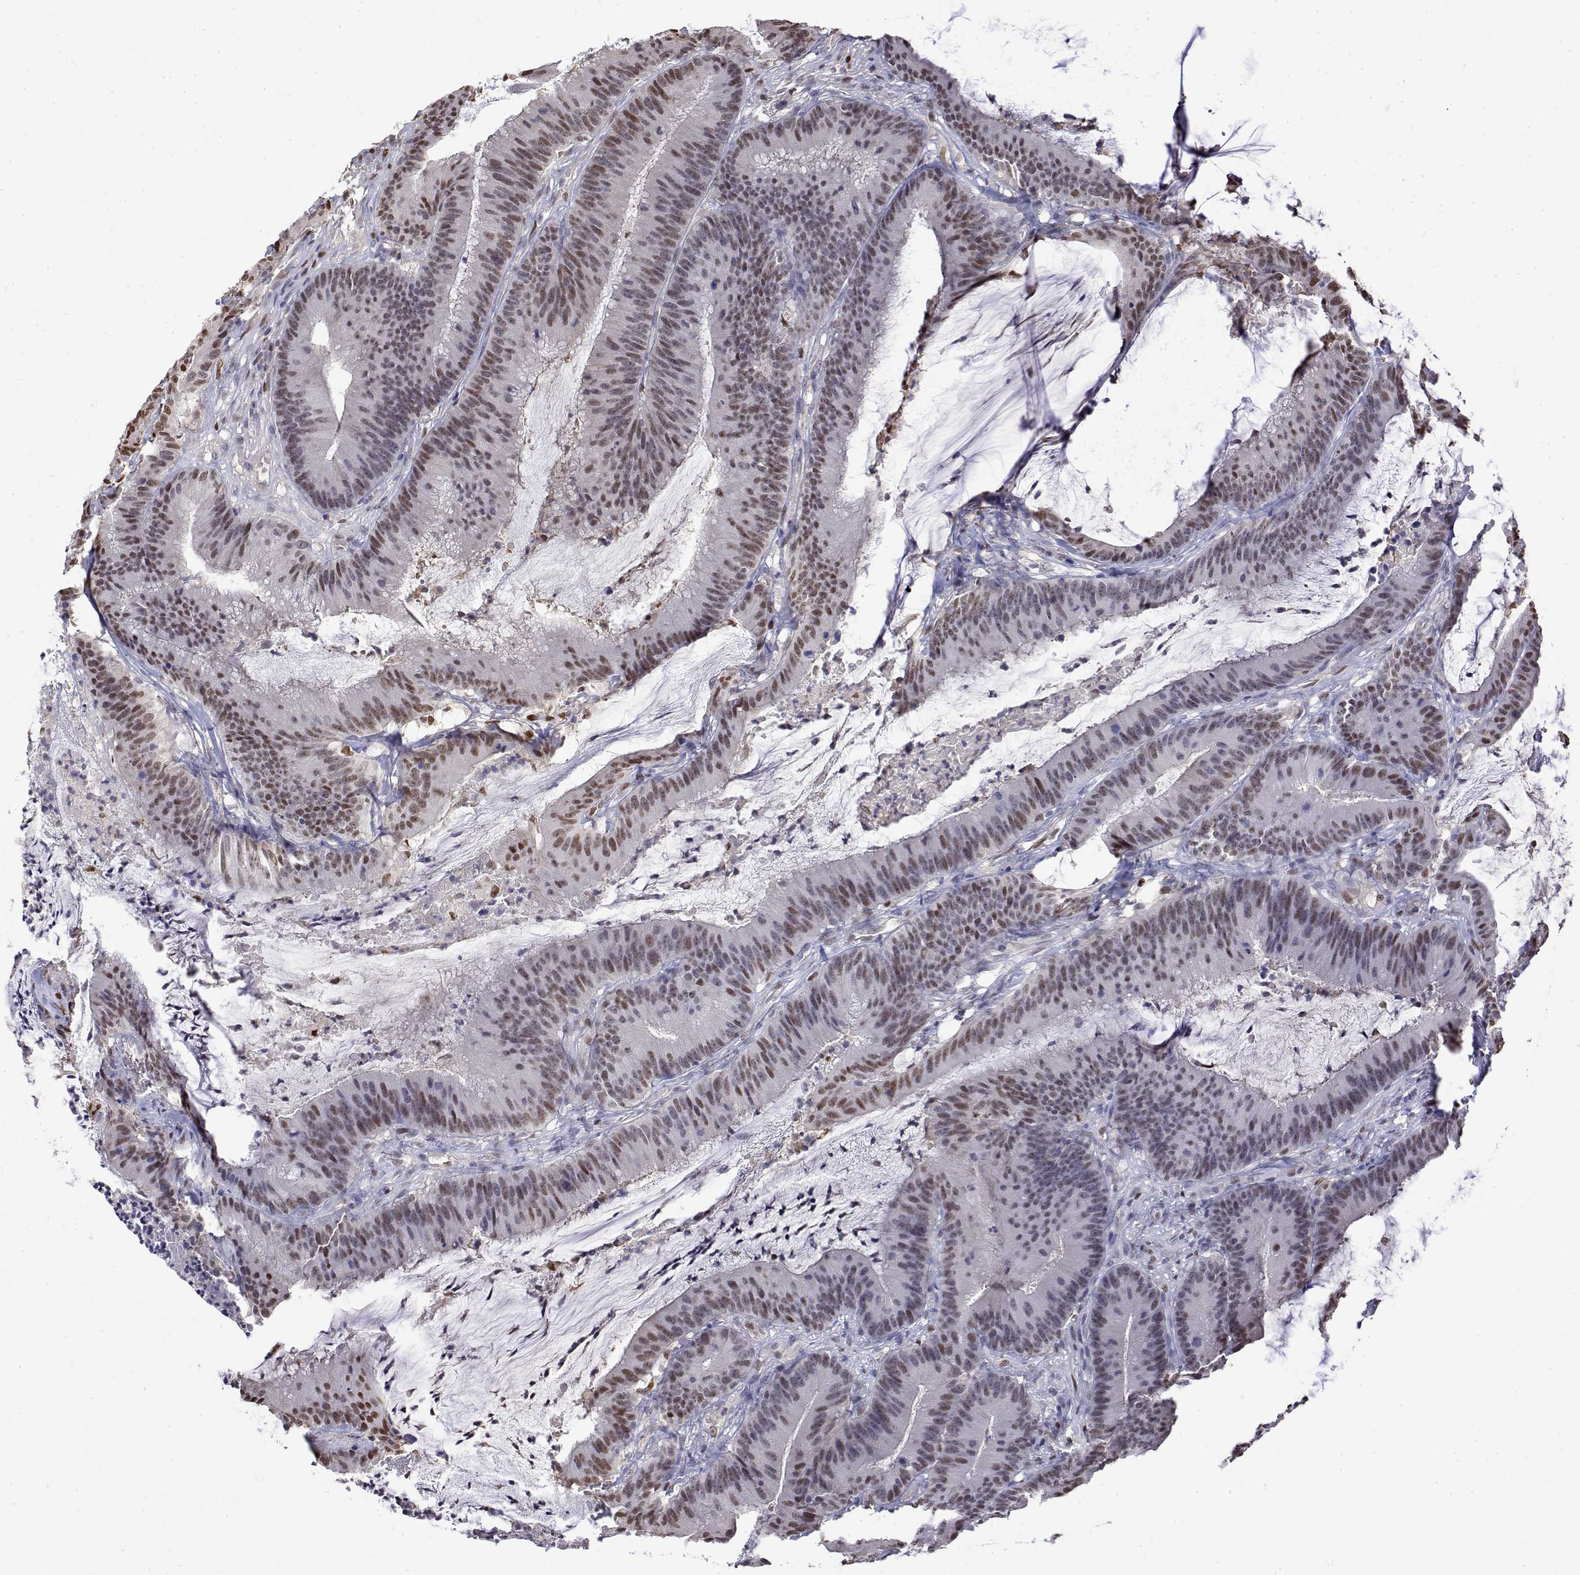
{"staining": {"intensity": "moderate", "quantity": "<25%", "location": "nuclear"}, "tissue": "colorectal cancer", "cell_type": "Tumor cells", "image_type": "cancer", "snomed": [{"axis": "morphology", "description": "Adenocarcinoma, NOS"}, {"axis": "topography", "description": "Colon"}], "caption": "Brown immunohistochemical staining in human adenocarcinoma (colorectal) shows moderate nuclear staining in about <25% of tumor cells.", "gene": "TPI1", "patient": {"sex": "female", "age": 78}}